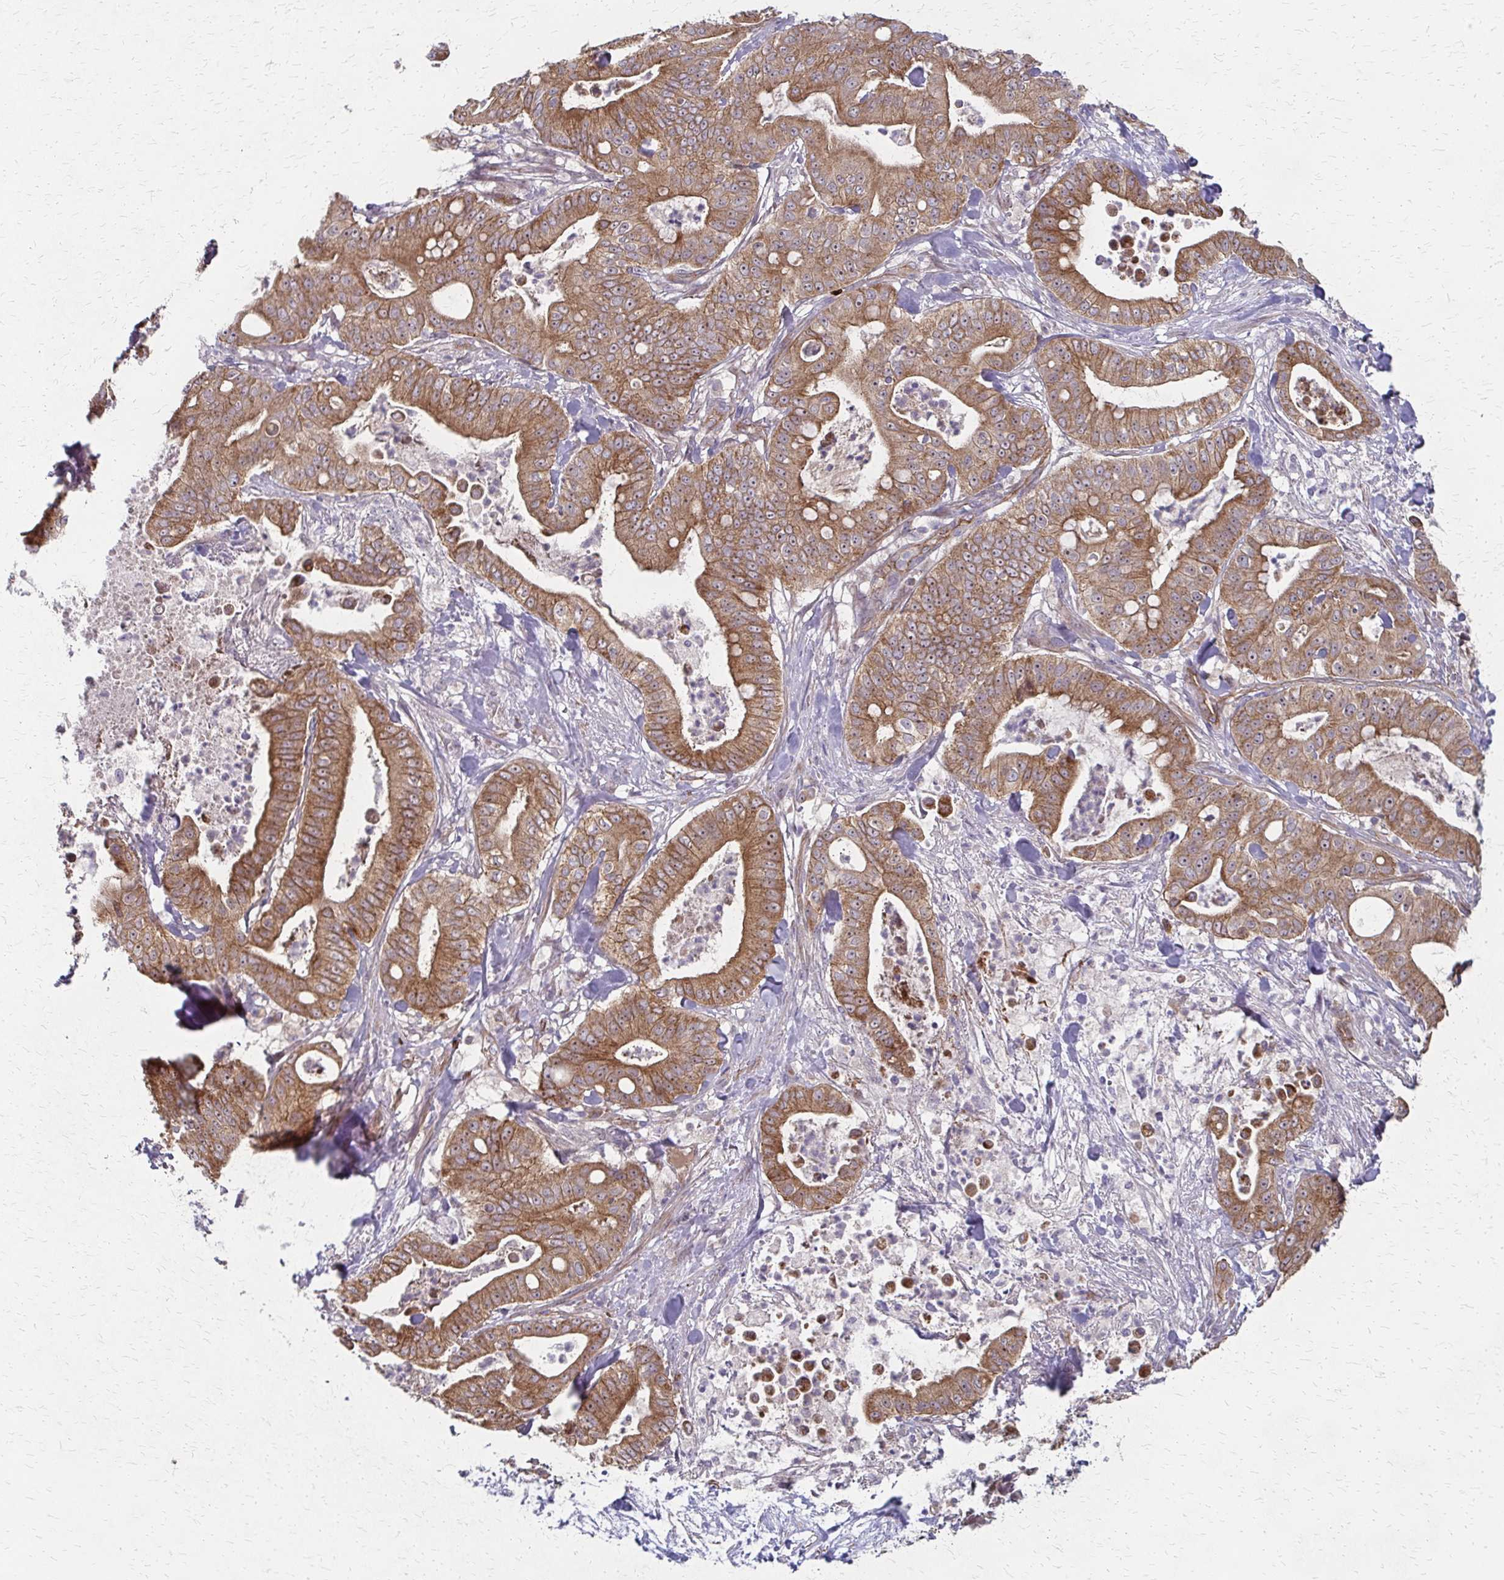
{"staining": {"intensity": "moderate", "quantity": ">75%", "location": "cytoplasmic/membranous"}, "tissue": "pancreatic cancer", "cell_type": "Tumor cells", "image_type": "cancer", "snomed": [{"axis": "morphology", "description": "Adenocarcinoma, NOS"}, {"axis": "topography", "description": "Pancreas"}], "caption": "Adenocarcinoma (pancreatic) tissue exhibits moderate cytoplasmic/membranous expression in about >75% of tumor cells", "gene": "ZNF383", "patient": {"sex": "male", "age": 71}}